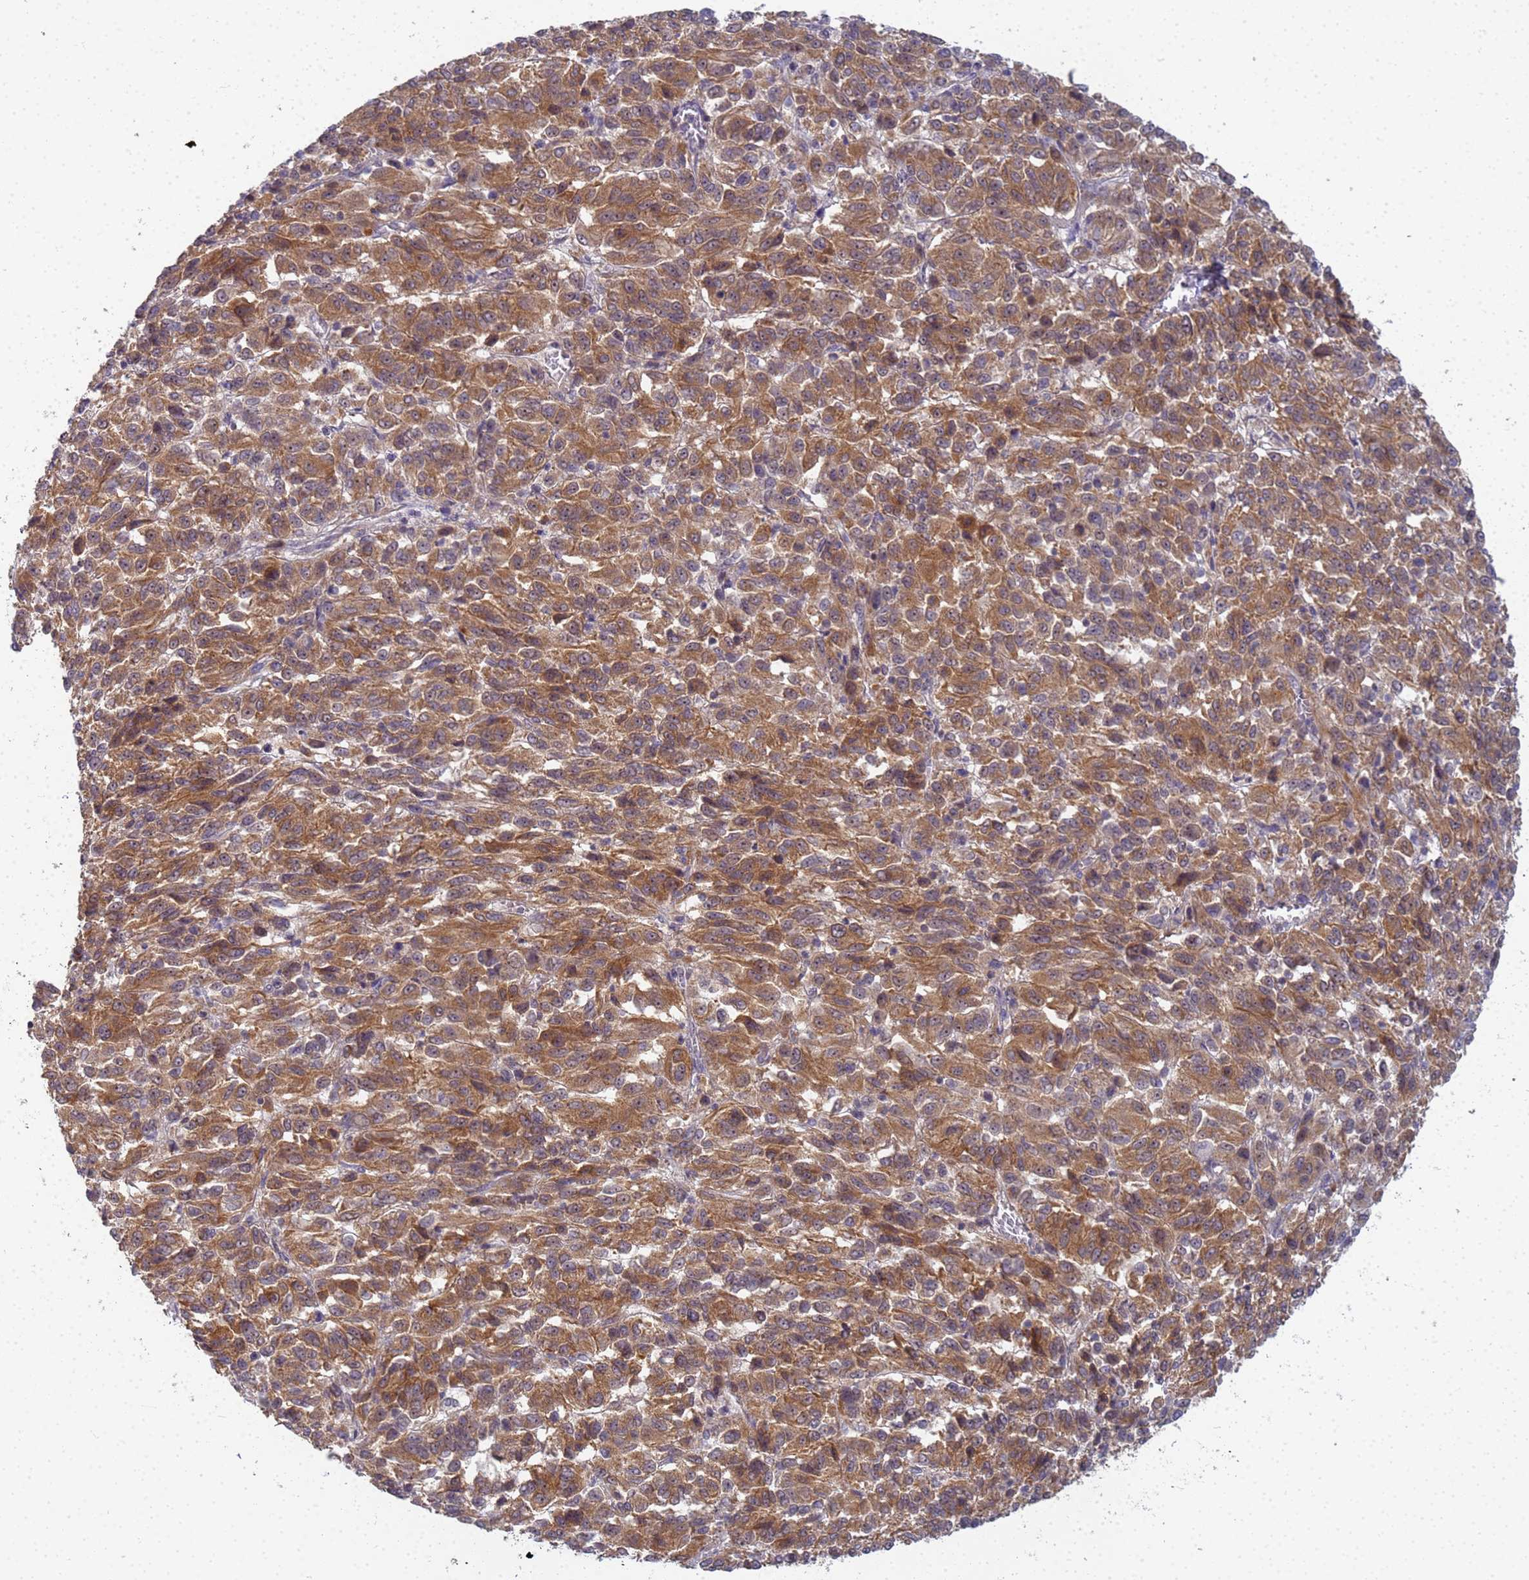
{"staining": {"intensity": "moderate", "quantity": ">75%", "location": "cytoplasmic/membranous"}, "tissue": "melanoma", "cell_type": "Tumor cells", "image_type": "cancer", "snomed": [{"axis": "morphology", "description": "Malignant melanoma, Metastatic site"}, {"axis": "topography", "description": "Lung"}], "caption": "A brown stain highlights moderate cytoplasmic/membranous staining of a protein in human melanoma tumor cells. (Brightfield microscopy of DAB IHC at high magnification).", "gene": "SHARPIN", "patient": {"sex": "male", "age": 64}}